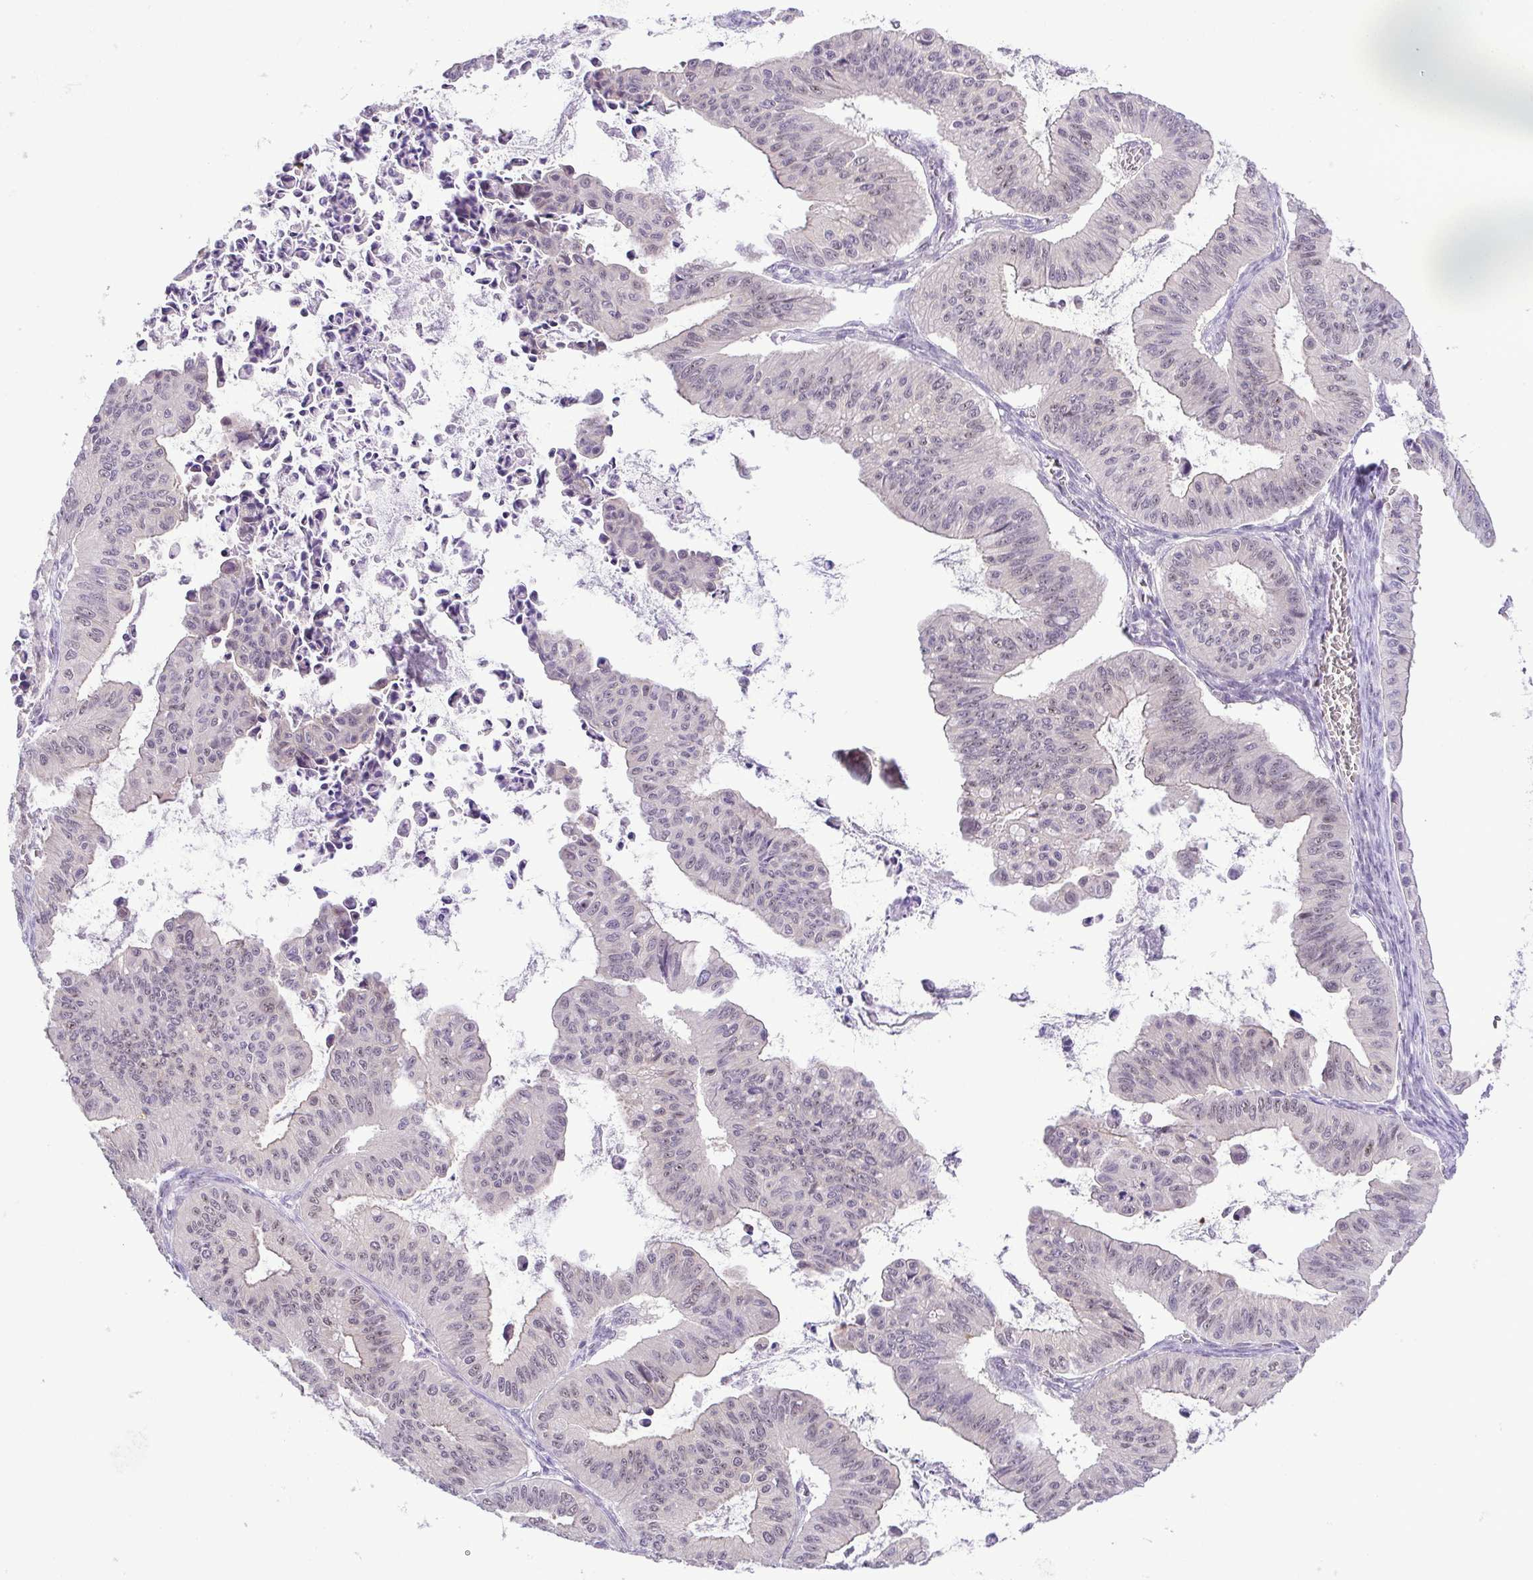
{"staining": {"intensity": "negative", "quantity": "none", "location": "none"}, "tissue": "ovarian cancer", "cell_type": "Tumor cells", "image_type": "cancer", "snomed": [{"axis": "morphology", "description": "Cystadenocarcinoma, mucinous, NOS"}, {"axis": "topography", "description": "Ovary"}], "caption": "Protein analysis of mucinous cystadenocarcinoma (ovarian) exhibits no significant expression in tumor cells.", "gene": "RSL24D1", "patient": {"sex": "female", "age": 72}}